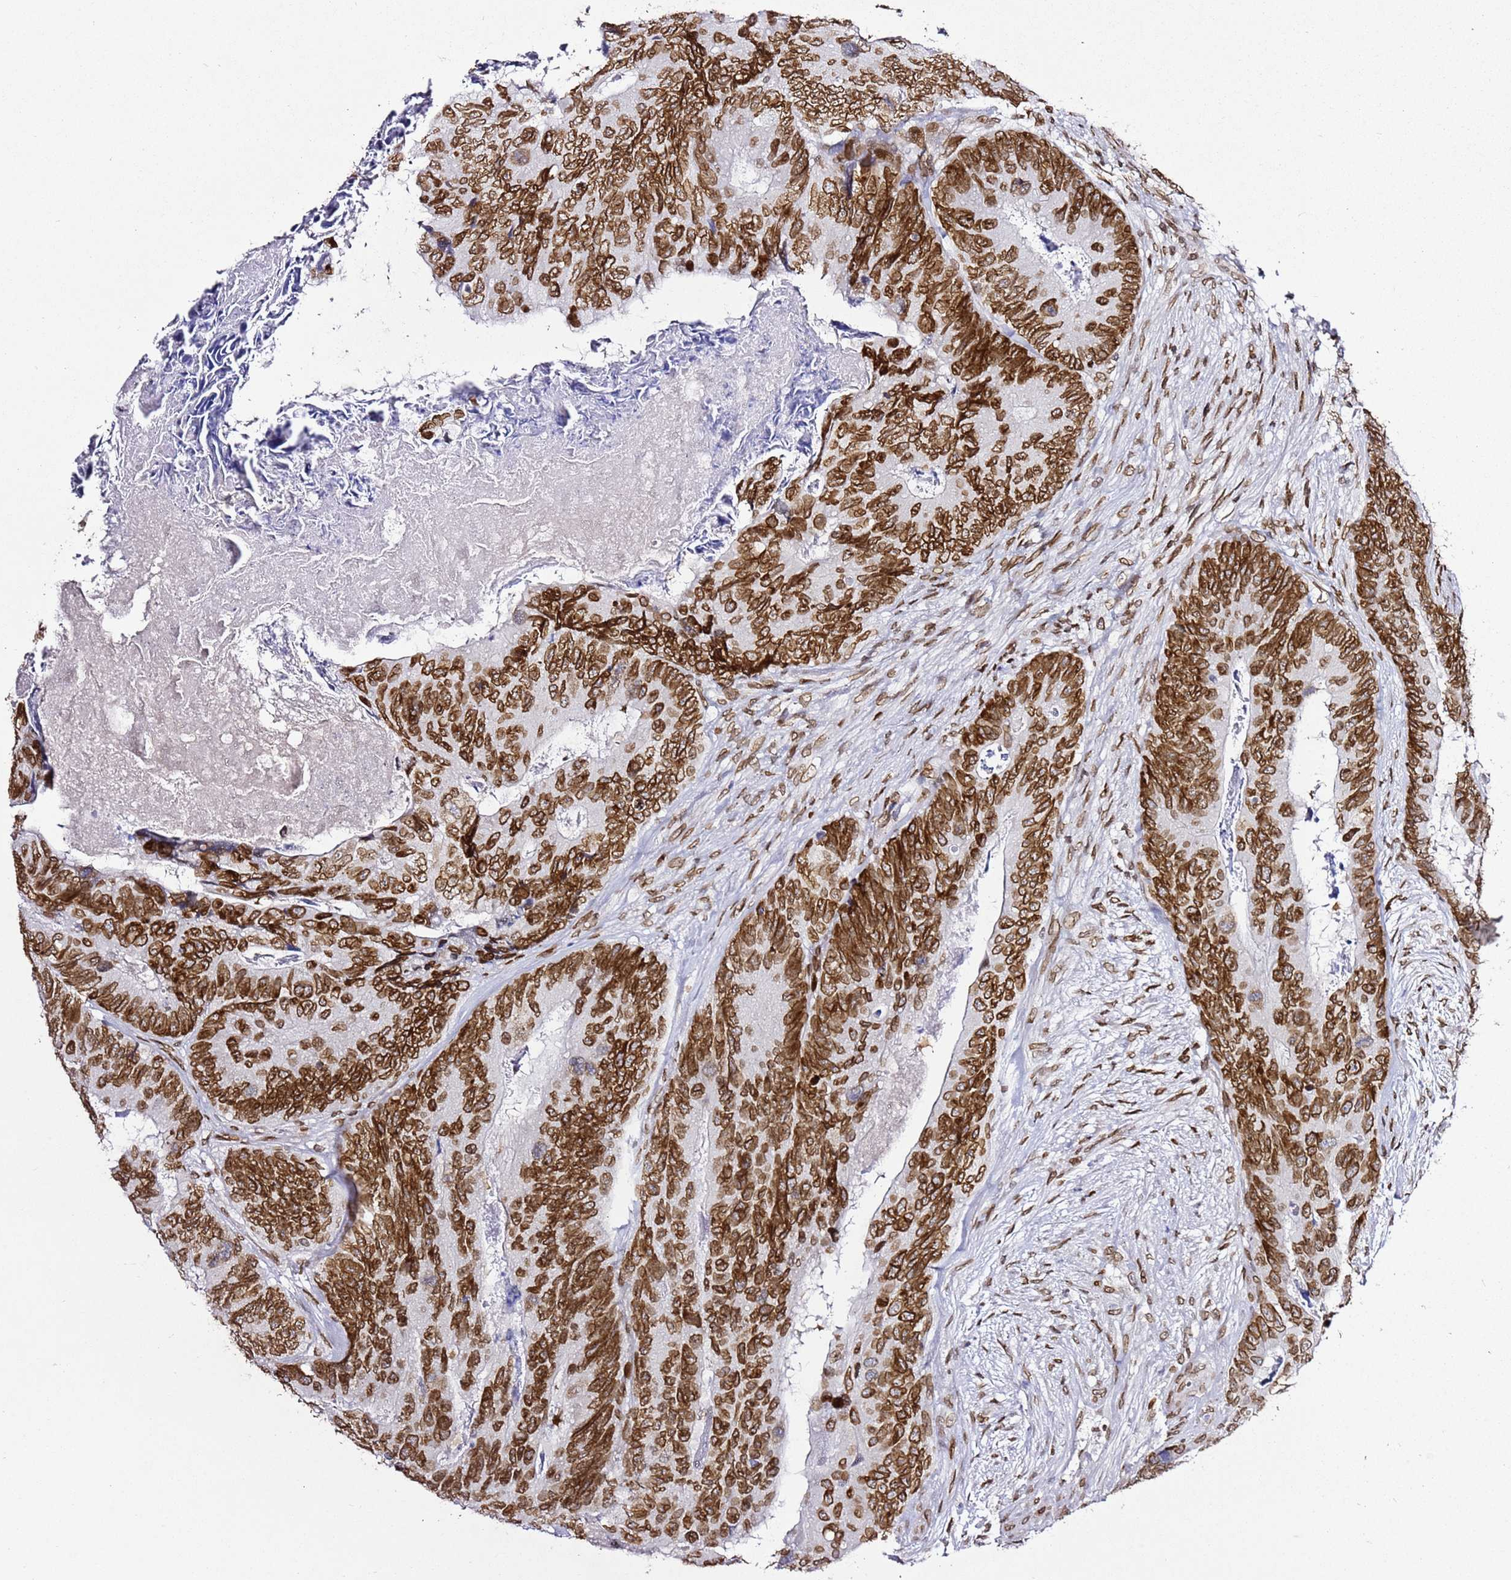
{"staining": {"intensity": "strong", "quantity": ">75%", "location": "nuclear"}, "tissue": "colorectal cancer", "cell_type": "Tumor cells", "image_type": "cancer", "snomed": [{"axis": "morphology", "description": "Adenocarcinoma, NOS"}, {"axis": "topography", "description": "Colon"}], "caption": "High-power microscopy captured an immunohistochemistry histopathology image of colorectal cancer, revealing strong nuclear expression in about >75% of tumor cells. The staining was performed using DAB (3,3'-diaminobenzidine) to visualize the protein expression in brown, while the nuclei were stained in blue with hematoxylin (Magnification: 20x).", "gene": "POU6F1", "patient": {"sex": "female", "age": 67}}